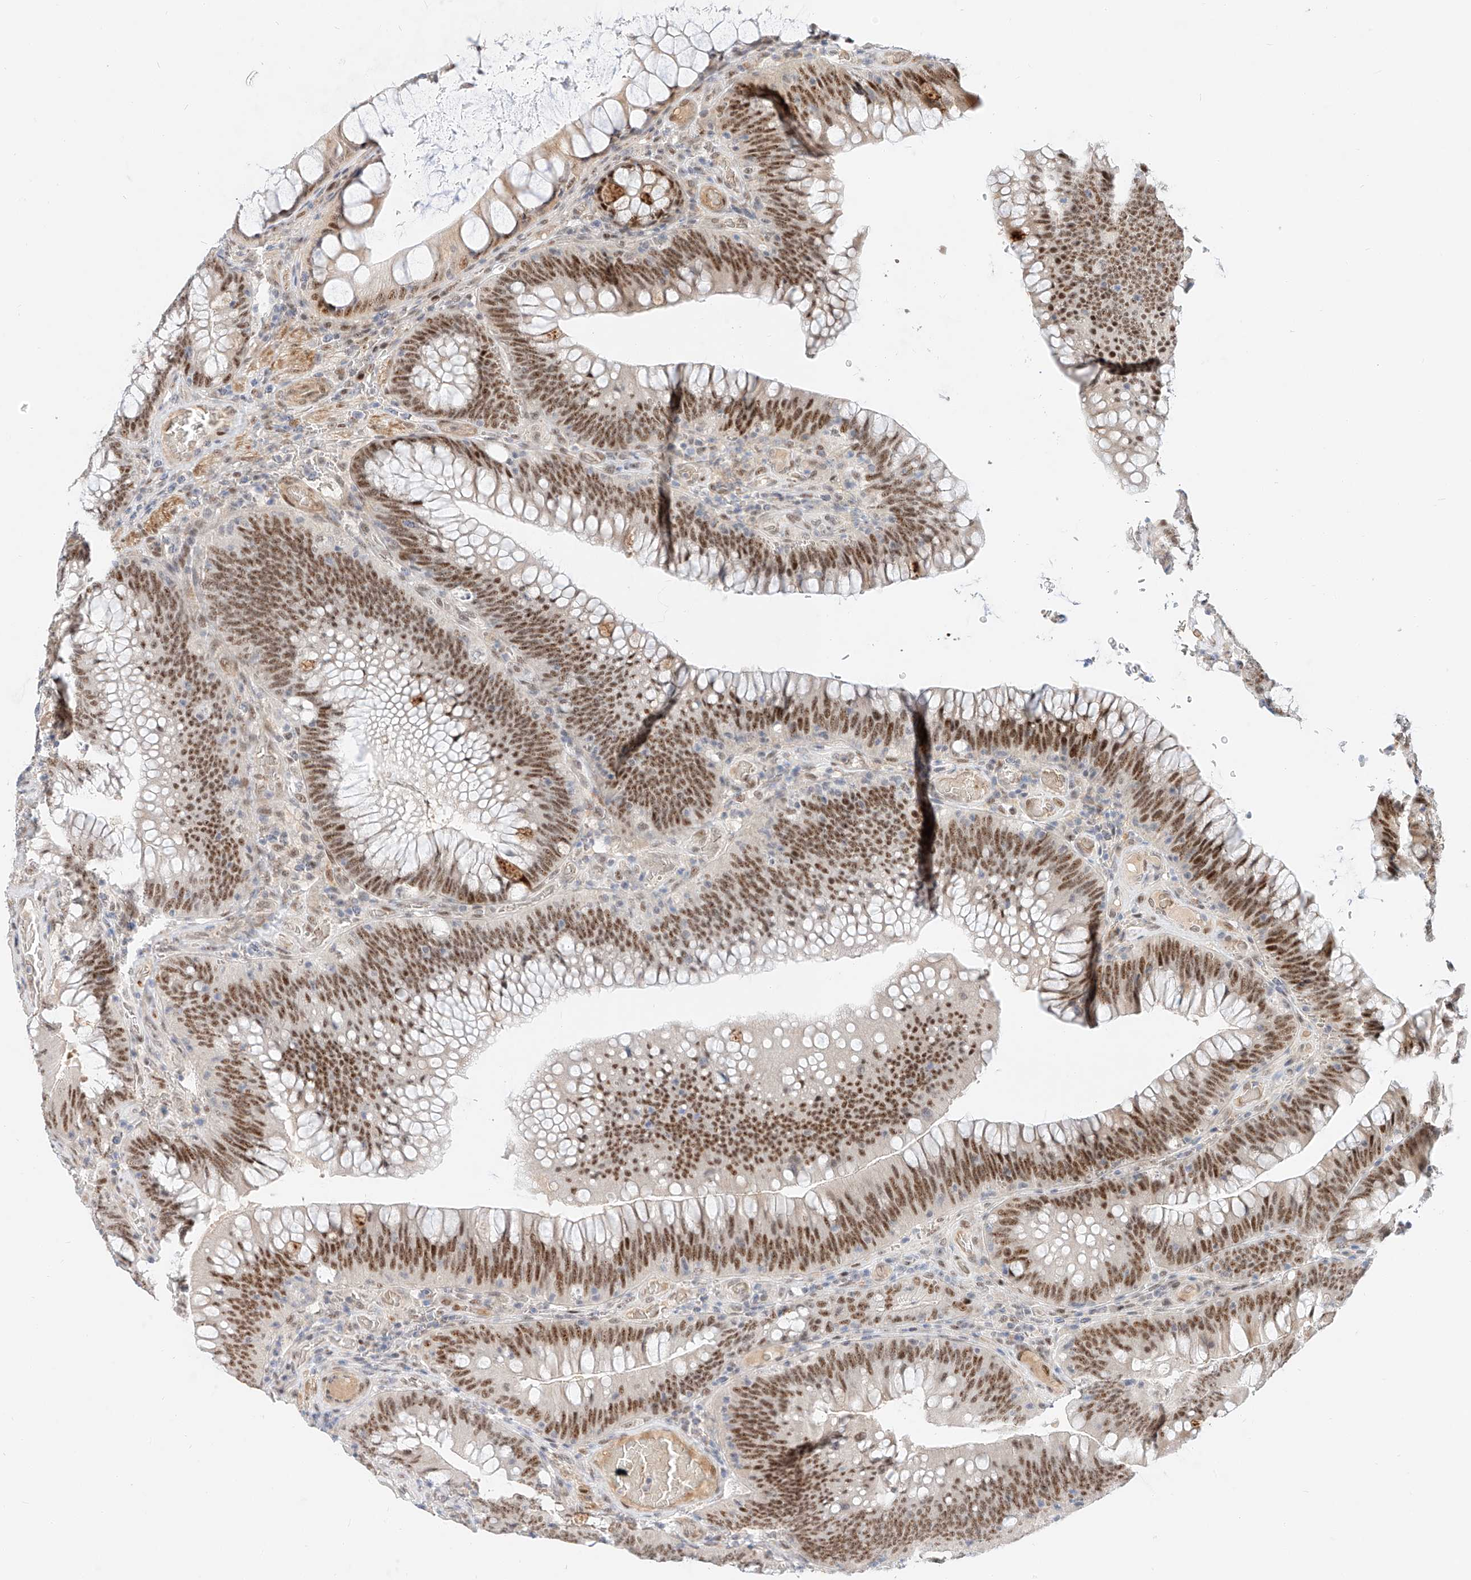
{"staining": {"intensity": "moderate", "quantity": ">75%", "location": "nuclear"}, "tissue": "colorectal cancer", "cell_type": "Tumor cells", "image_type": "cancer", "snomed": [{"axis": "morphology", "description": "Normal tissue, NOS"}, {"axis": "topography", "description": "Colon"}], "caption": "Moderate nuclear protein positivity is present in about >75% of tumor cells in colorectal cancer.", "gene": "CBX8", "patient": {"sex": "female", "age": 82}}